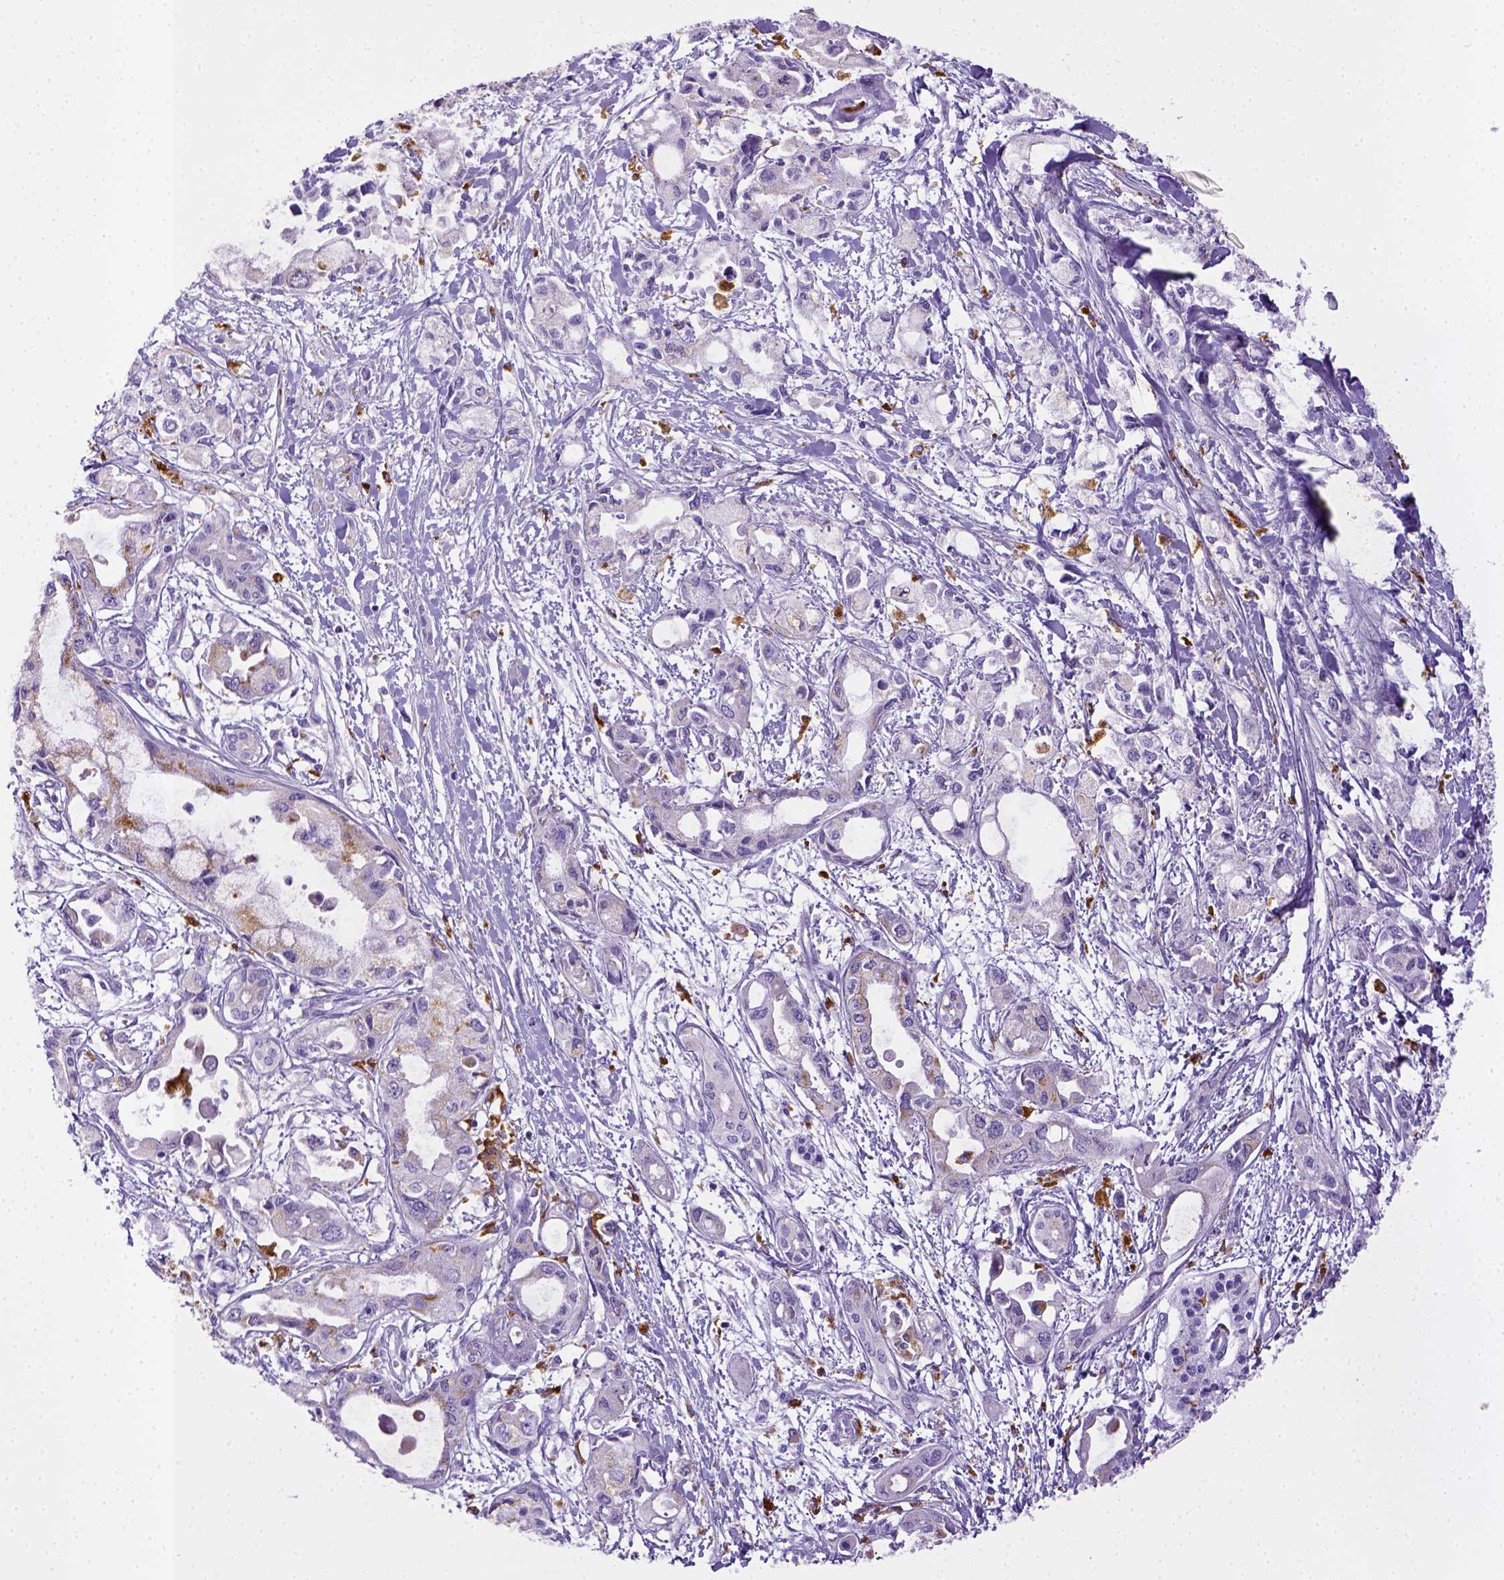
{"staining": {"intensity": "negative", "quantity": "none", "location": "none"}, "tissue": "pancreatic cancer", "cell_type": "Tumor cells", "image_type": "cancer", "snomed": [{"axis": "morphology", "description": "Adenocarcinoma, NOS"}, {"axis": "topography", "description": "Pancreas"}], "caption": "Pancreatic cancer (adenocarcinoma) was stained to show a protein in brown. There is no significant expression in tumor cells. (IHC, brightfield microscopy, high magnification).", "gene": "CD68", "patient": {"sex": "female", "age": 61}}